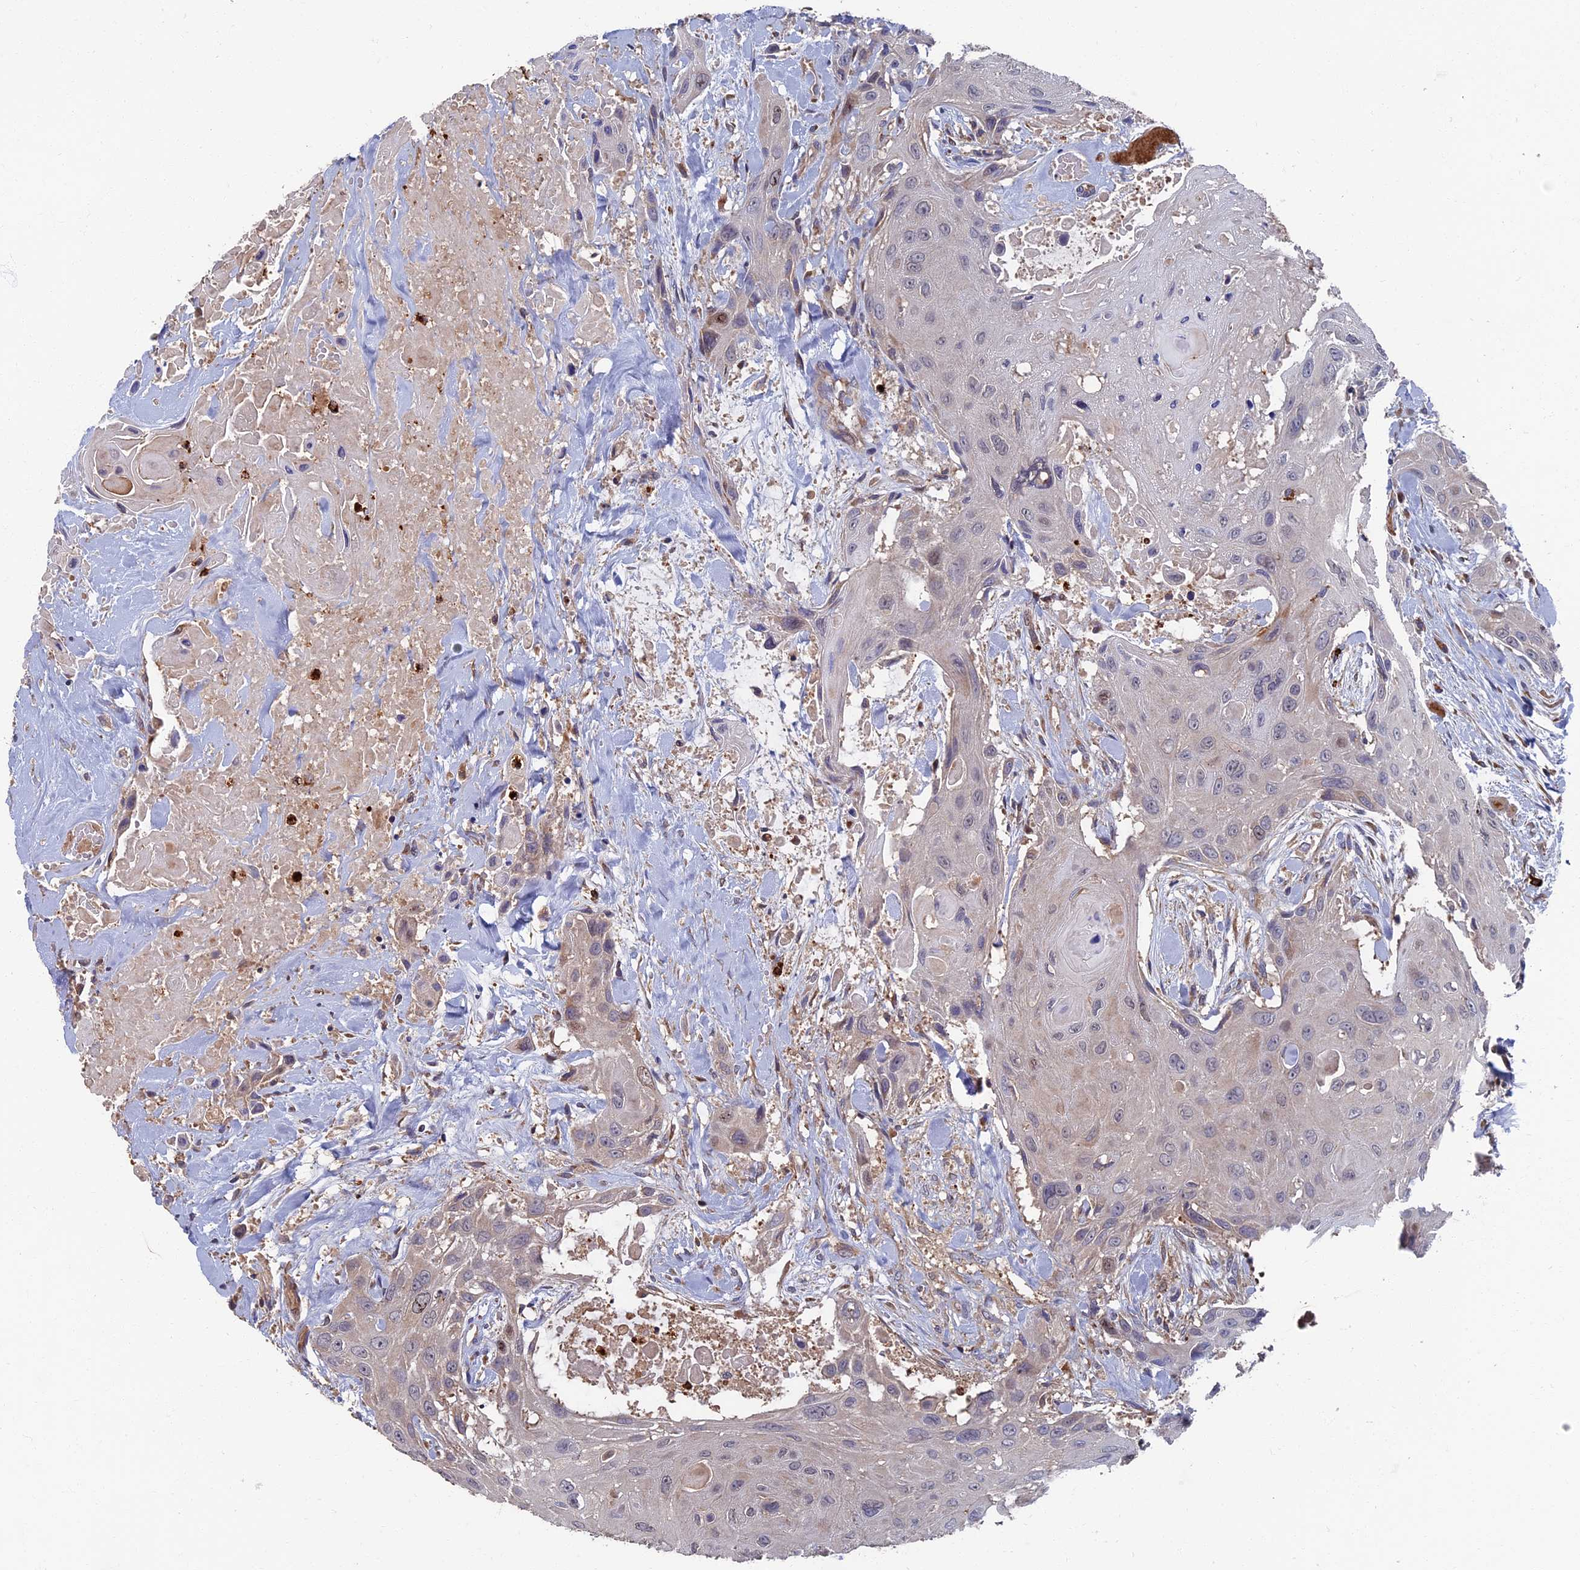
{"staining": {"intensity": "negative", "quantity": "none", "location": "none"}, "tissue": "head and neck cancer", "cell_type": "Tumor cells", "image_type": "cancer", "snomed": [{"axis": "morphology", "description": "Squamous cell carcinoma, NOS"}, {"axis": "topography", "description": "Head-Neck"}], "caption": "Tumor cells show no significant protein positivity in squamous cell carcinoma (head and neck).", "gene": "TNK2", "patient": {"sex": "male", "age": 81}}